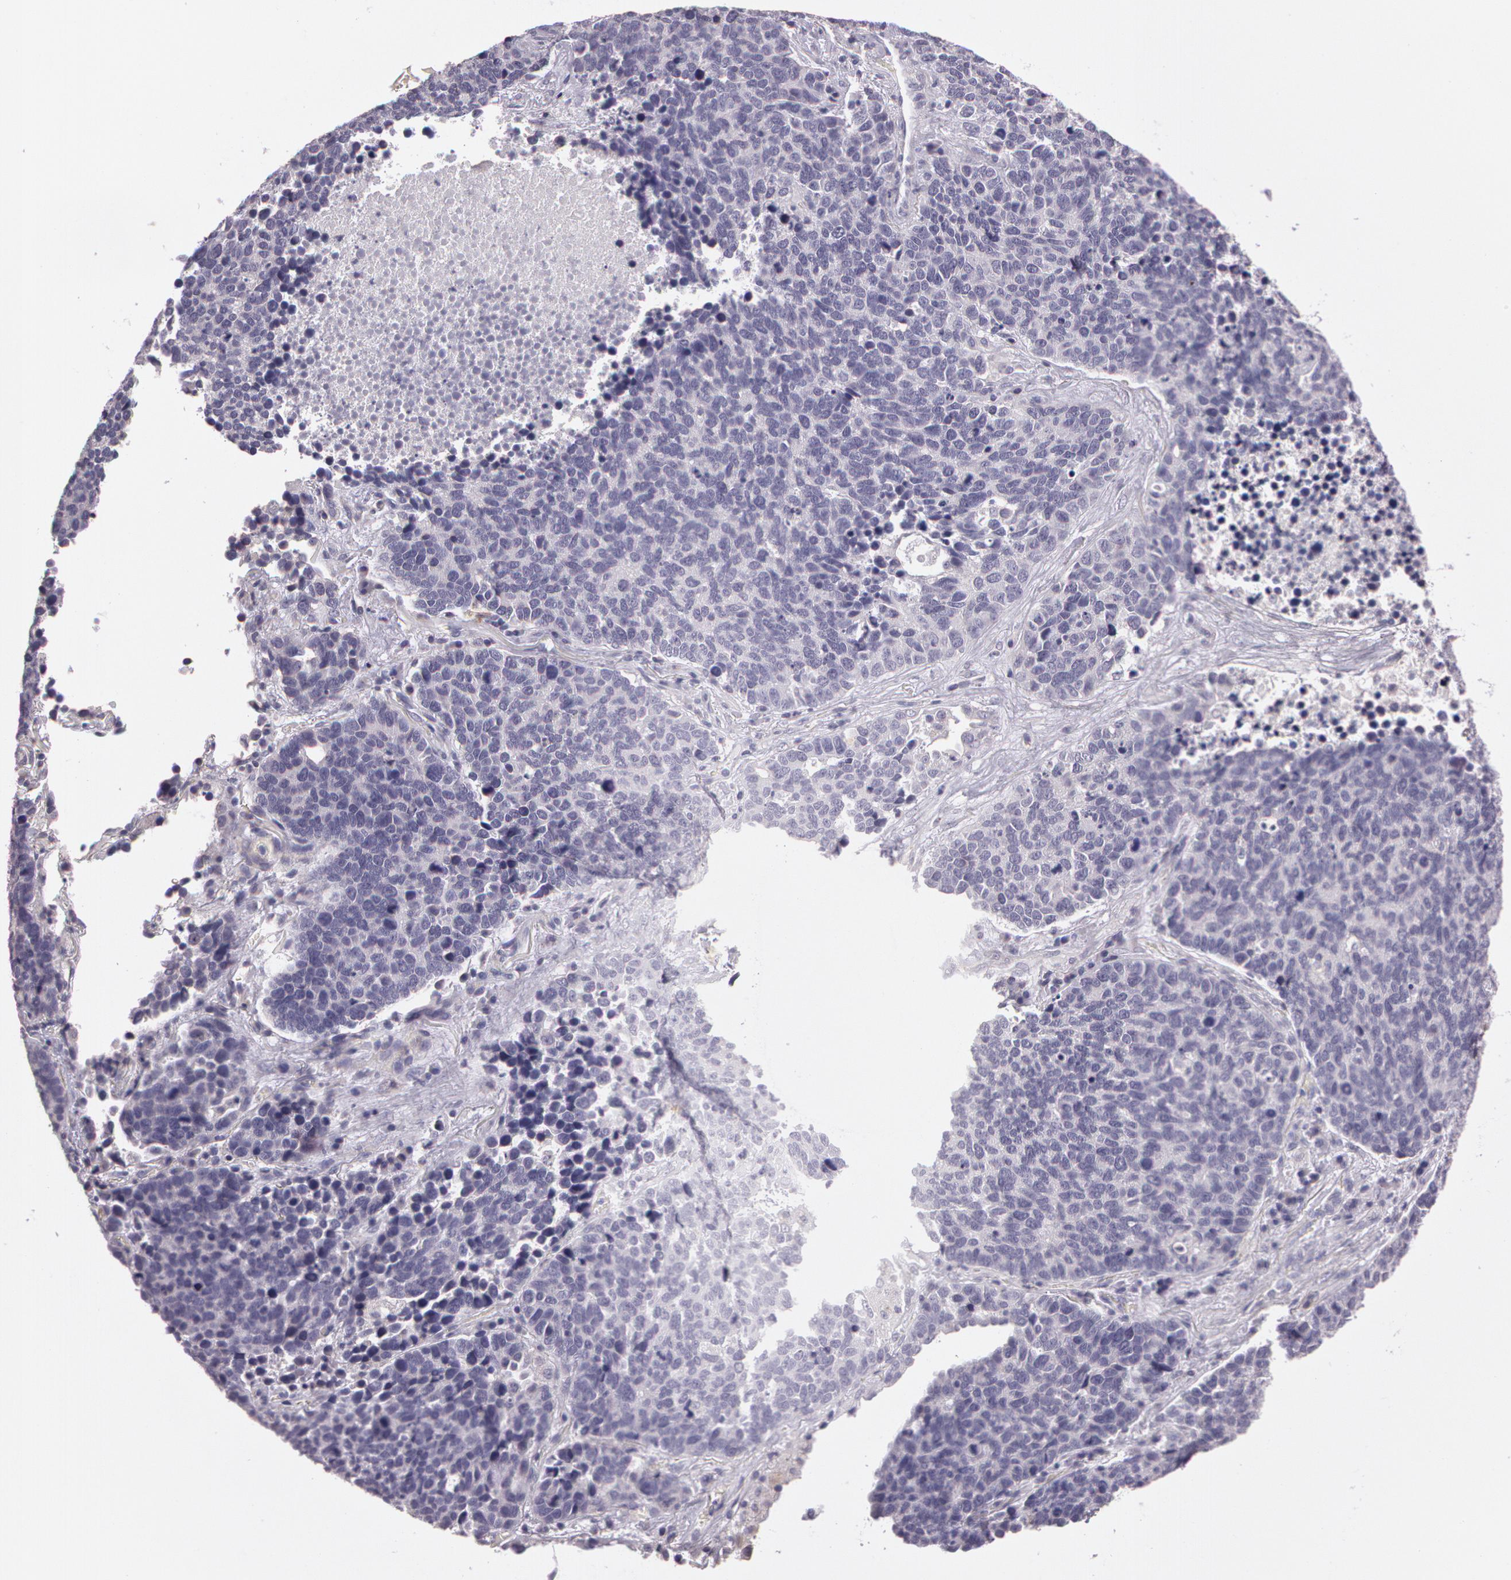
{"staining": {"intensity": "negative", "quantity": "none", "location": "none"}, "tissue": "lung cancer", "cell_type": "Tumor cells", "image_type": "cancer", "snomed": [{"axis": "morphology", "description": "Neoplasm, malignant, NOS"}, {"axis": "topography", "description": "Lung"}], "caption": "Micrograph shows no protein positivity in tumor cells of lung neoplasm (malignant) tissue.", "gene": "G2E3", "patient": {"sex": "female", "age": 75}}